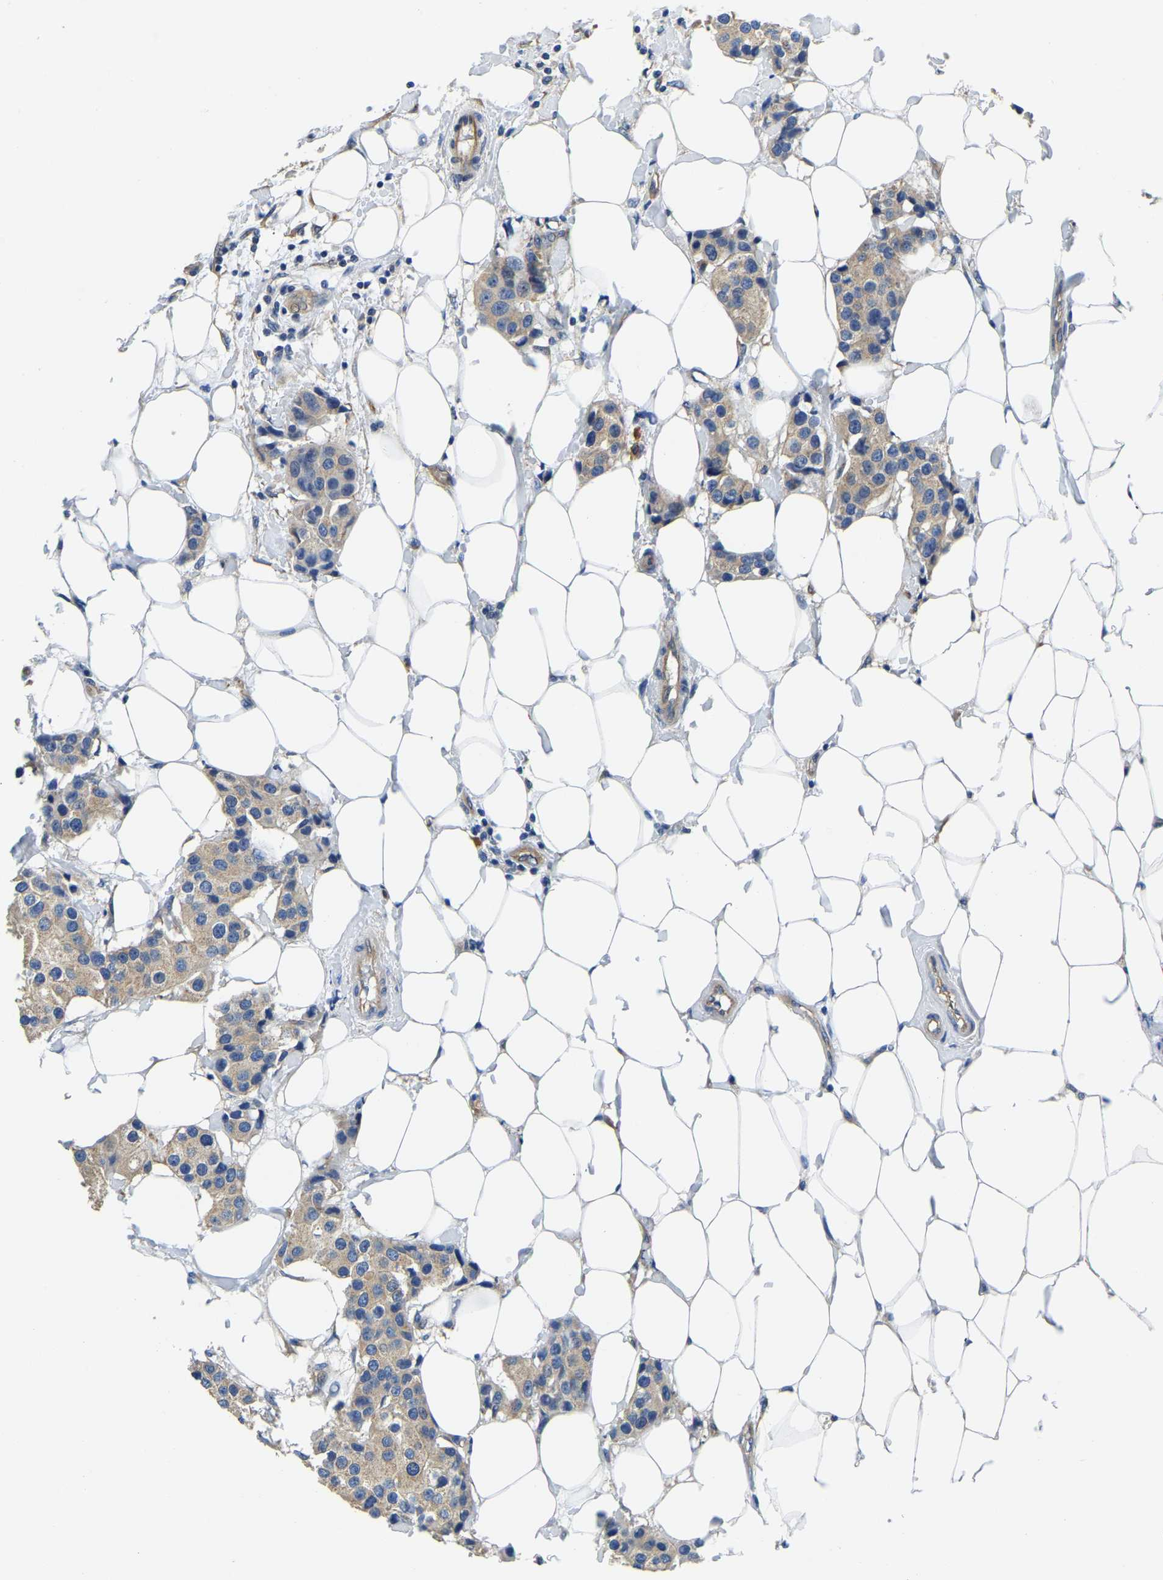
{"staining": {"intensity": "weak", "quantity": ">75%", "location": "cytoplasmic/membranous"}, "tissue": "breast cancer", "cell_type": "Tumor cells", "image_type": "cancer", "snomed": [{"axis": "morphology", "description": "Normal tissue, NOS"}, {"axis": "morphology", "description": "Duct carcinoma"}, {"axis": "topography", "description": "Breast"}], "caption": "Brown immunohistochemical staining in human breast cancer shows weak cytoplasmic/membranous positivity in about >75% of tumor cells.", "gene": "CSDE1", "patient": {"sex": "female", "age": 39}}